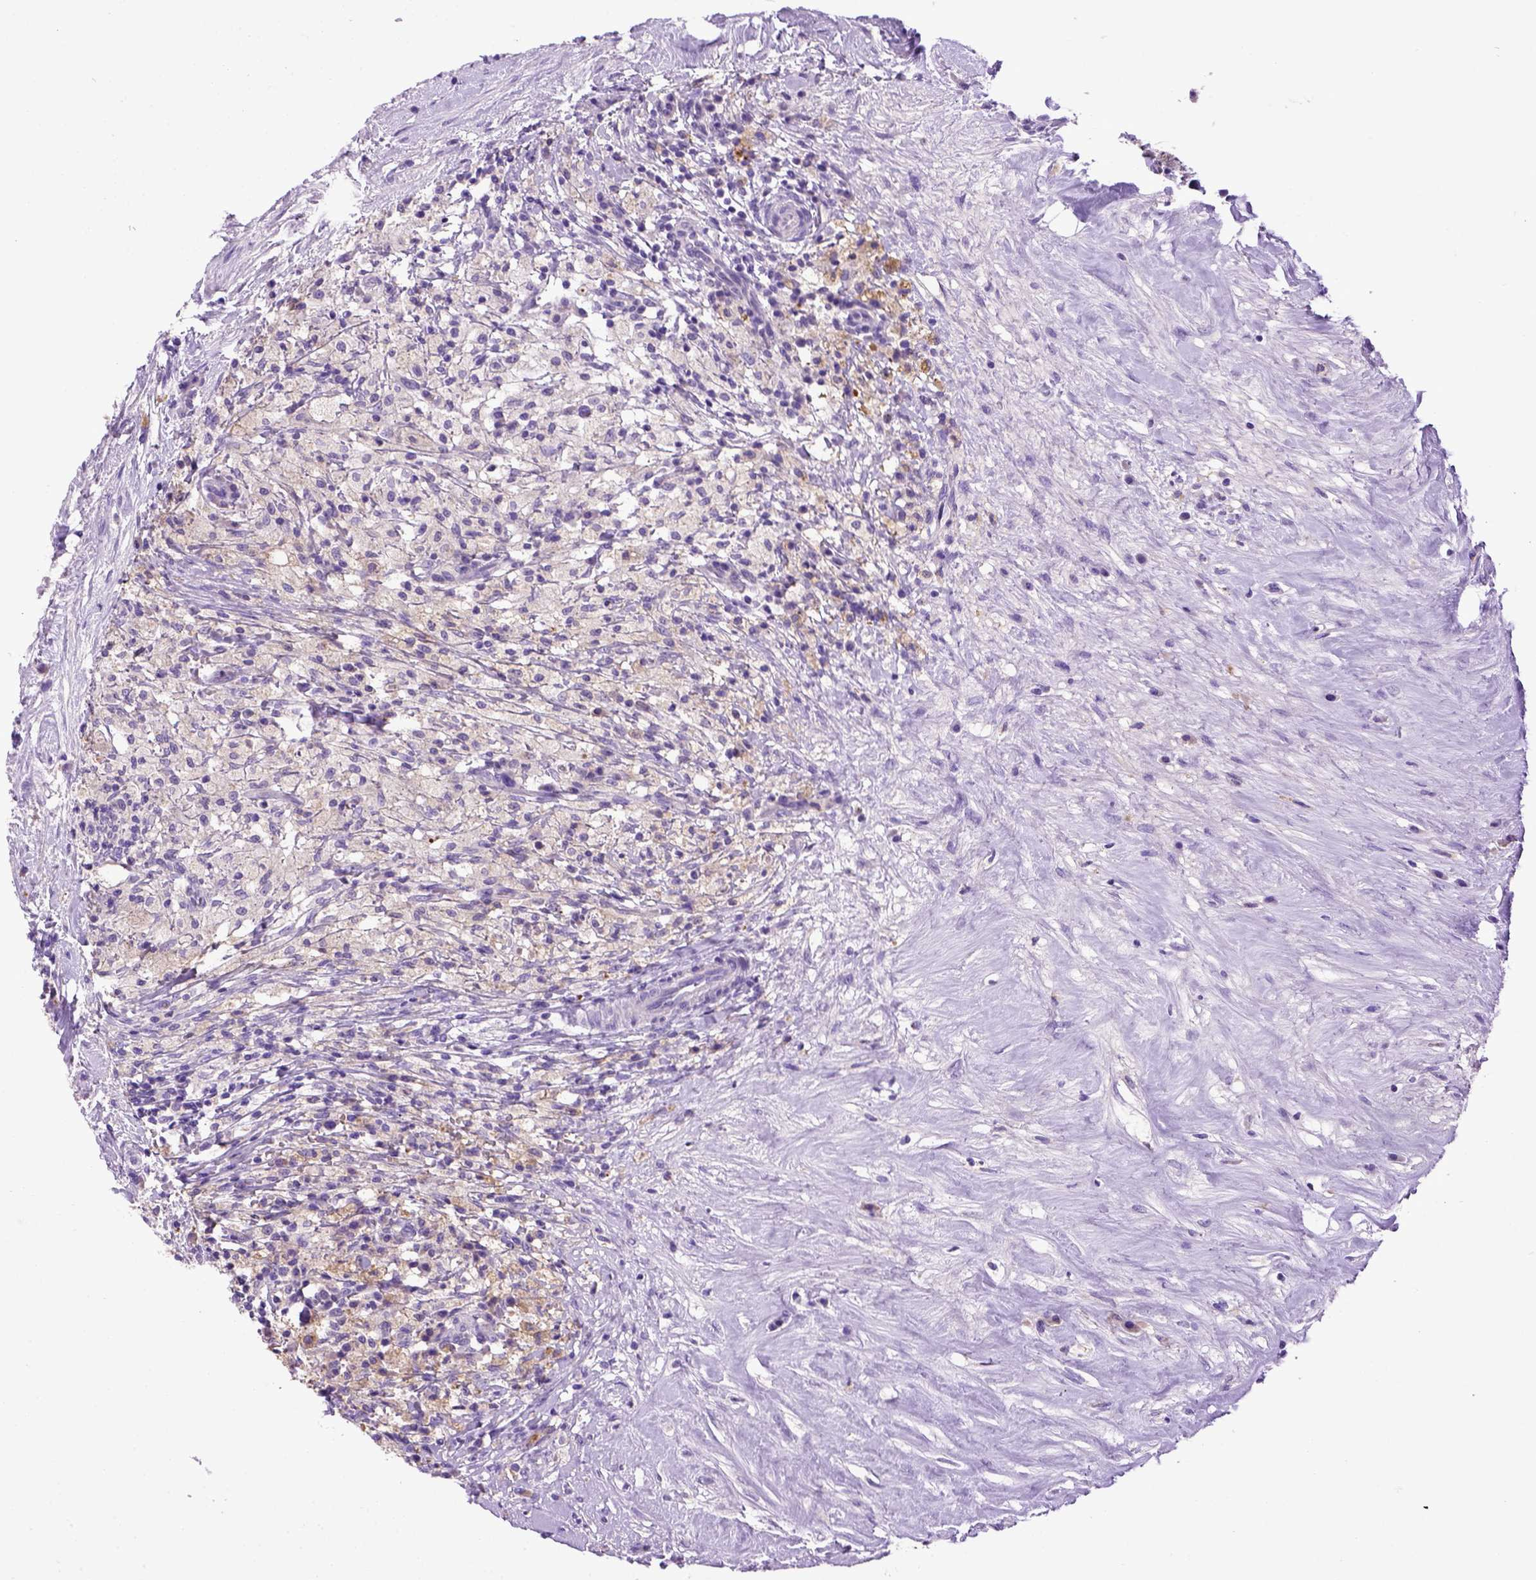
{"staining": {"intensity": "negative", "quantity": "none", "location": "none"}, "tissue": "testis cancer", "cell_type": "Tumor cells", "image_type": "cancer", "snomed": [{"axis": "morphology", "description": "Necrosis, NOS"}, {"axis": "morphology", "description": "Carcinoma, Embryonal, NOS"}, {"axis": "topography", "description": "Testis"}], "caption": "Testis cancer (embryonal carcinoma) was stained to show a protein in brown. There is no significant expression in tumor cells. The staining was performed using DAB to visualize the protein expression in brown, while the nuclei were stained in blue with hematoxylin (Magnification: 20x).", "gene": "CDH1", "patient": {"sex": "male", "age": 19}}